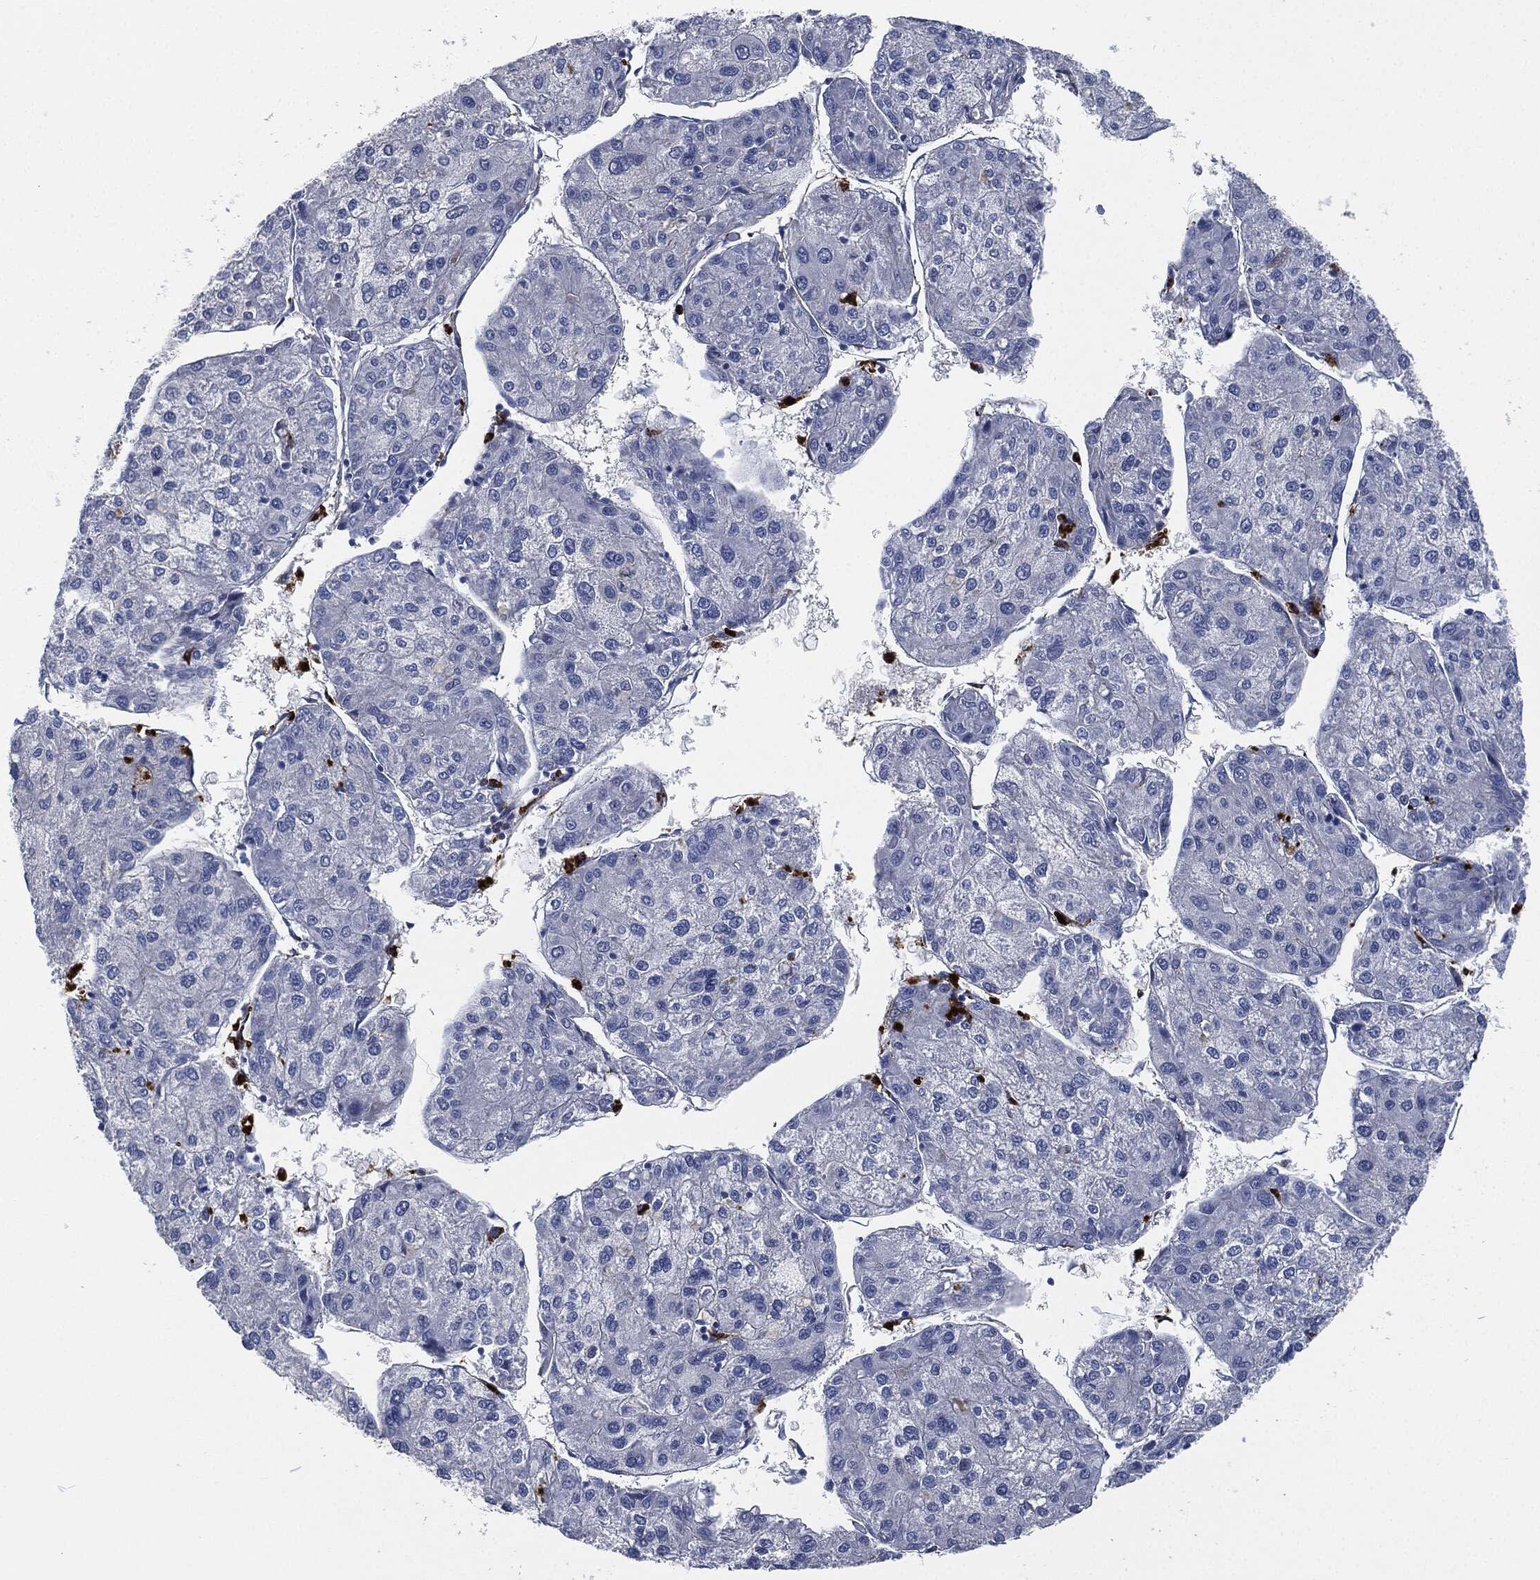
{"staining": {"intensity": "negative", "quantity": "none", "location": "none"}, "tissue": "liver cancer", "cell_type": "Tumor cells", "image_type": "cancer", "snomed": [{"axis": "morphology", "description": "Carcinoma, Hepatocellular, NOS"}, {"axis": "topography", "description": "Liver"}], "caption": "This micrograph is of liver cancer stained with IHC to label a protein in brown with the nuclei are counter-stained blue. There is no expression in tumor cells.", "gene": "MPO", "patient": {"sex": "male", "age": 43}}